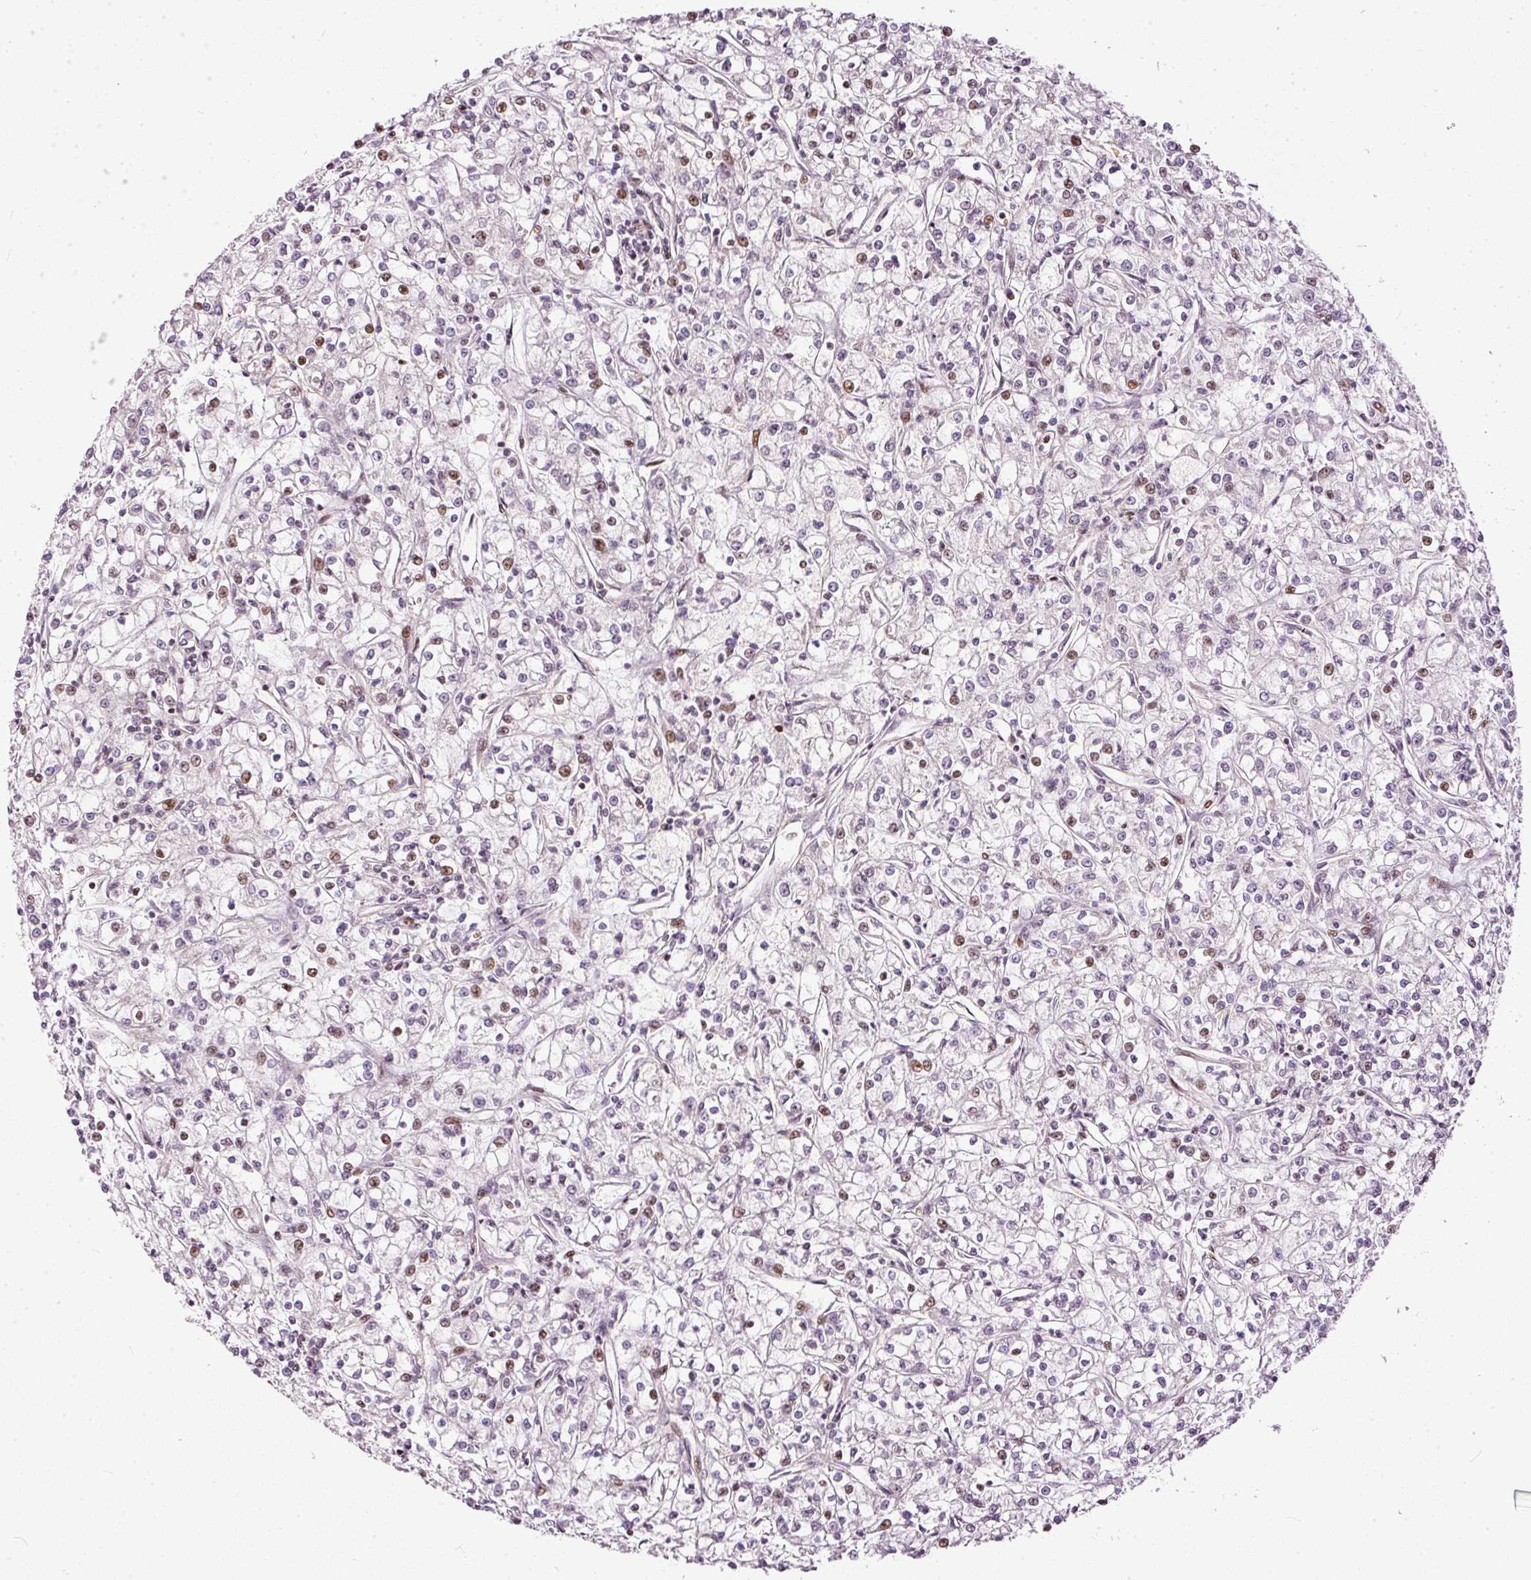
{"staining": {"intensity": "weak", "quantity": "<25%", "location": "nuclear"}, "tissue": "renal cancer", "cell_type": "Tumor cells", "image_type": "cancer", "snomed": [{"axis": "morphology", "description": "Adenocarcinoma, NOS"}, {"axis": "topography", "description": "Kidney"}], "caption": "High power microscopy histopathology image of an immunohistochemistry (IHC) photomicrograph of renal adenocarcinoma, revealing no significant expression in tumor cells. The staining was performed using DAB to visualize the protein expression in brown, while the nuclei were stained in blue with hematoxylin (Magnification: 20x).", "gene": "ZNF778", "patient": {"sex": "female", "age": 59}}